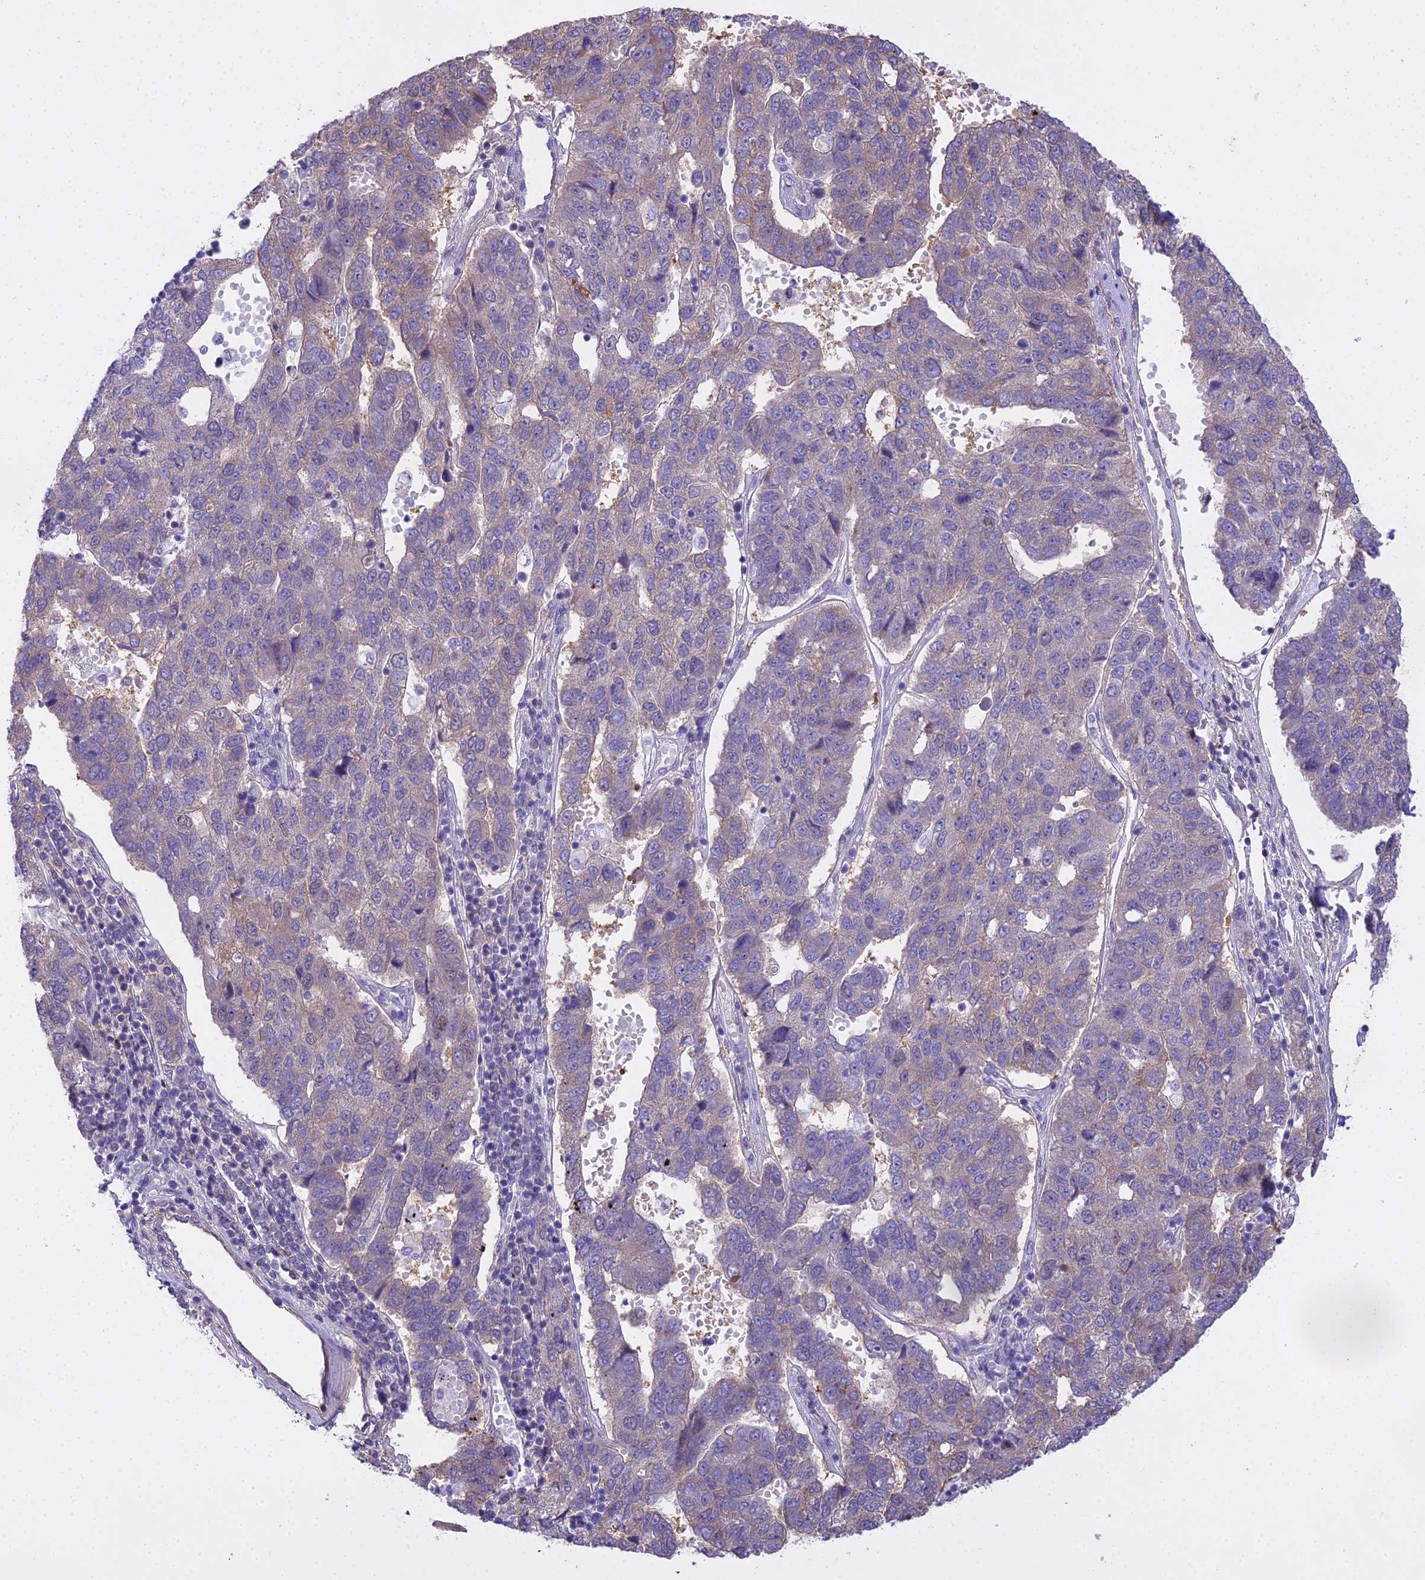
{"staining": {"intensity": "weak", "quantity": "<25%", "location": "cytoplasmic/membranous"}, "tissue": "pancreatic cancer", "cell_type": "Tumor cells", "image_type": "cancer", "snomed": [{"axis": "morphology", "description": "Adenocarcinoma, NOS"}, {"axis": "topography", "description": "Pancreas"}], "caption": "This is a micrograph of immunohistochemistry (IHC) staining of pancreatic adenocarcinoma, which shows no expression in tumor cells. (Brightfield microscopy of DAB IHC at high magnification).", "gene": "MAT2A", "patient": {"sex": "female", "age": 61}}